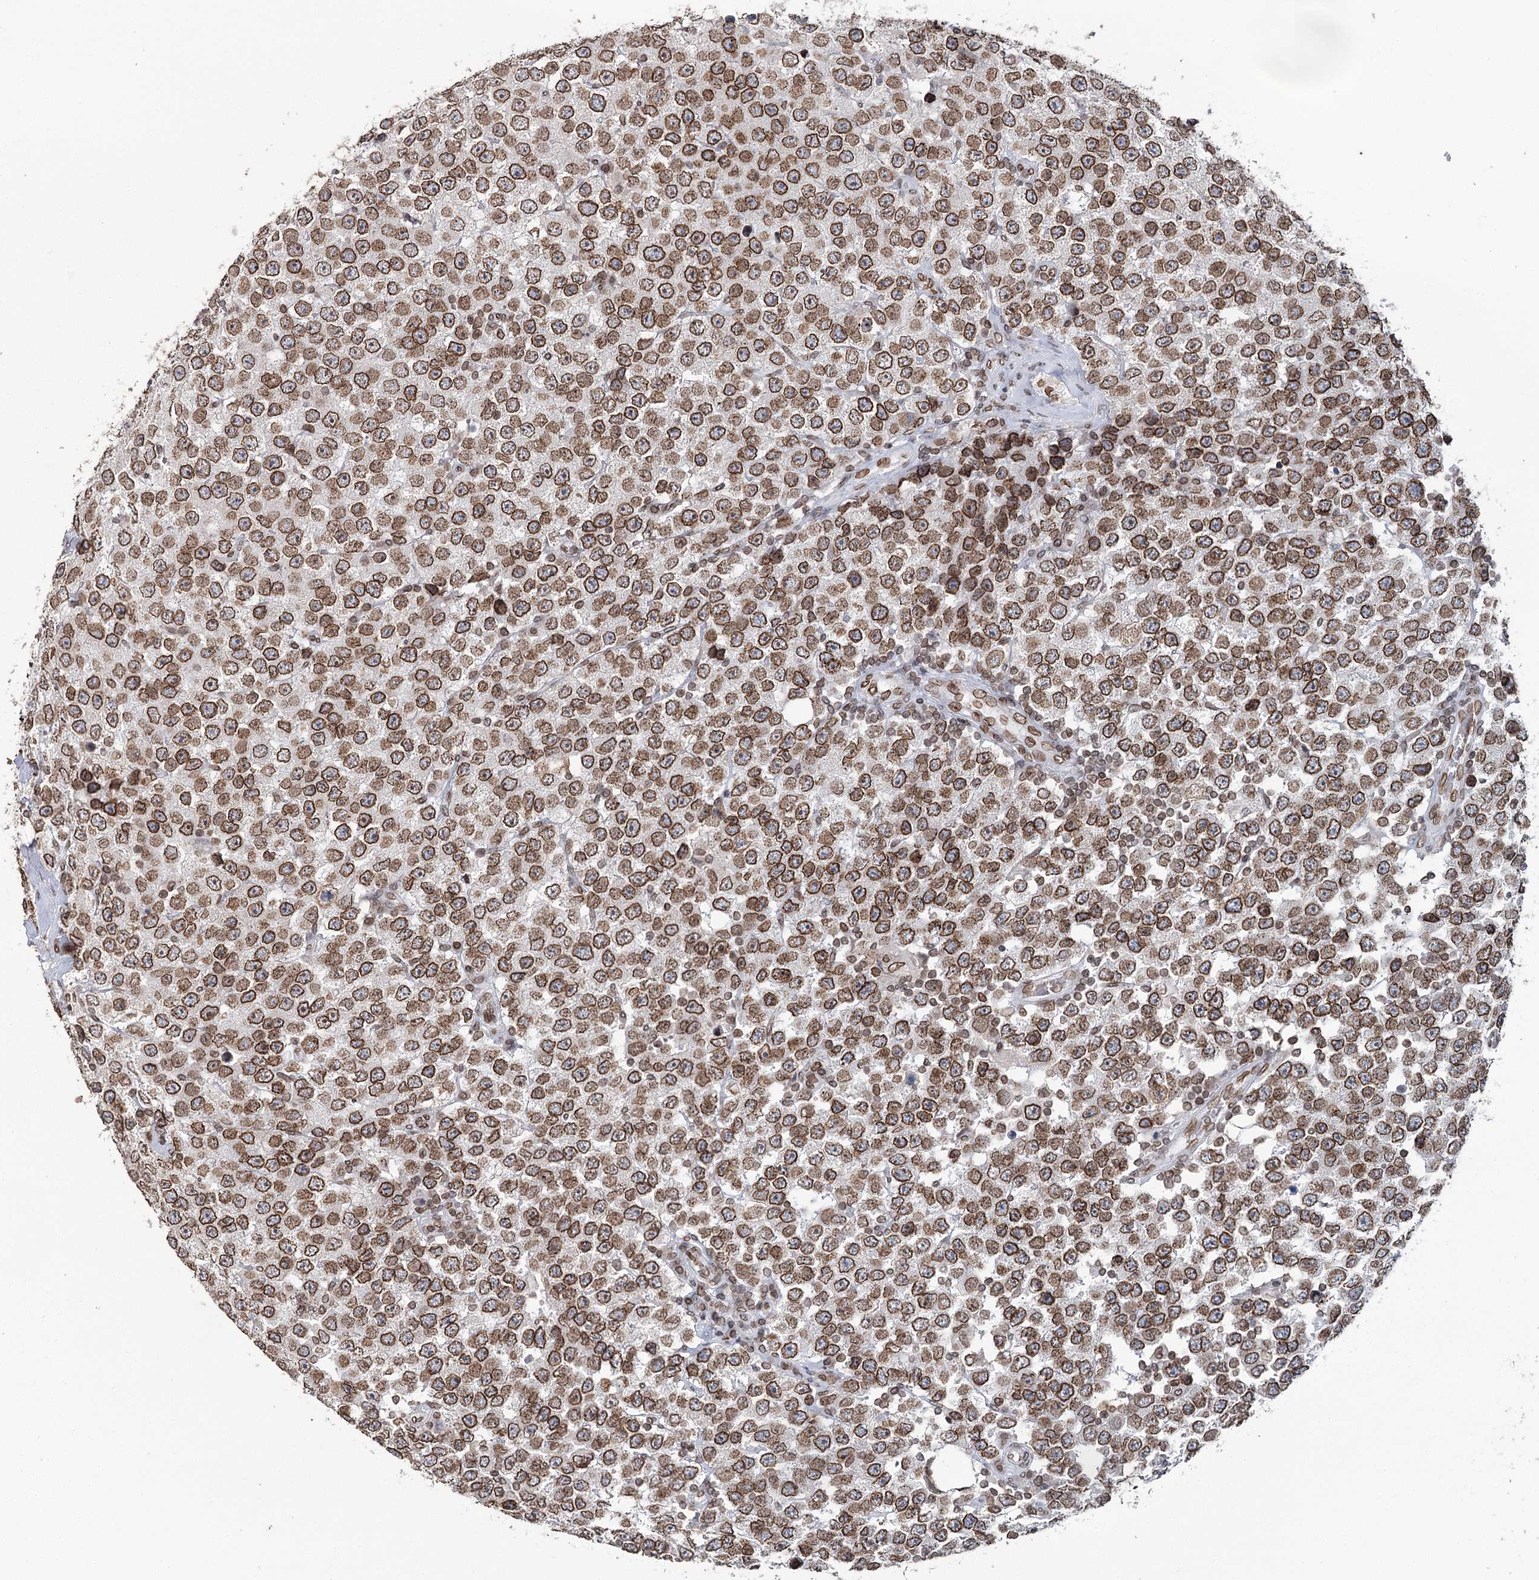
{"staining": {"intensity": "moderate", "quantity": ">75%", "location": "cytoplasmic/membranous,nuclear"}, "tissue": "testis cancer", "cell_type": "Tumor cells", "image_type": "cancer", "snomed": [{"axis": "morphology", "description": "Seminoma, NOS"}, {"axis": "topography", "description": "Testis"}], "caption": "Human testis cancer (seminoma) stained with a protein marker exhibits moderate staining in tumor cells.", "gene": "KIAA0930", "patient": {"sex": "male", "age": 28}}